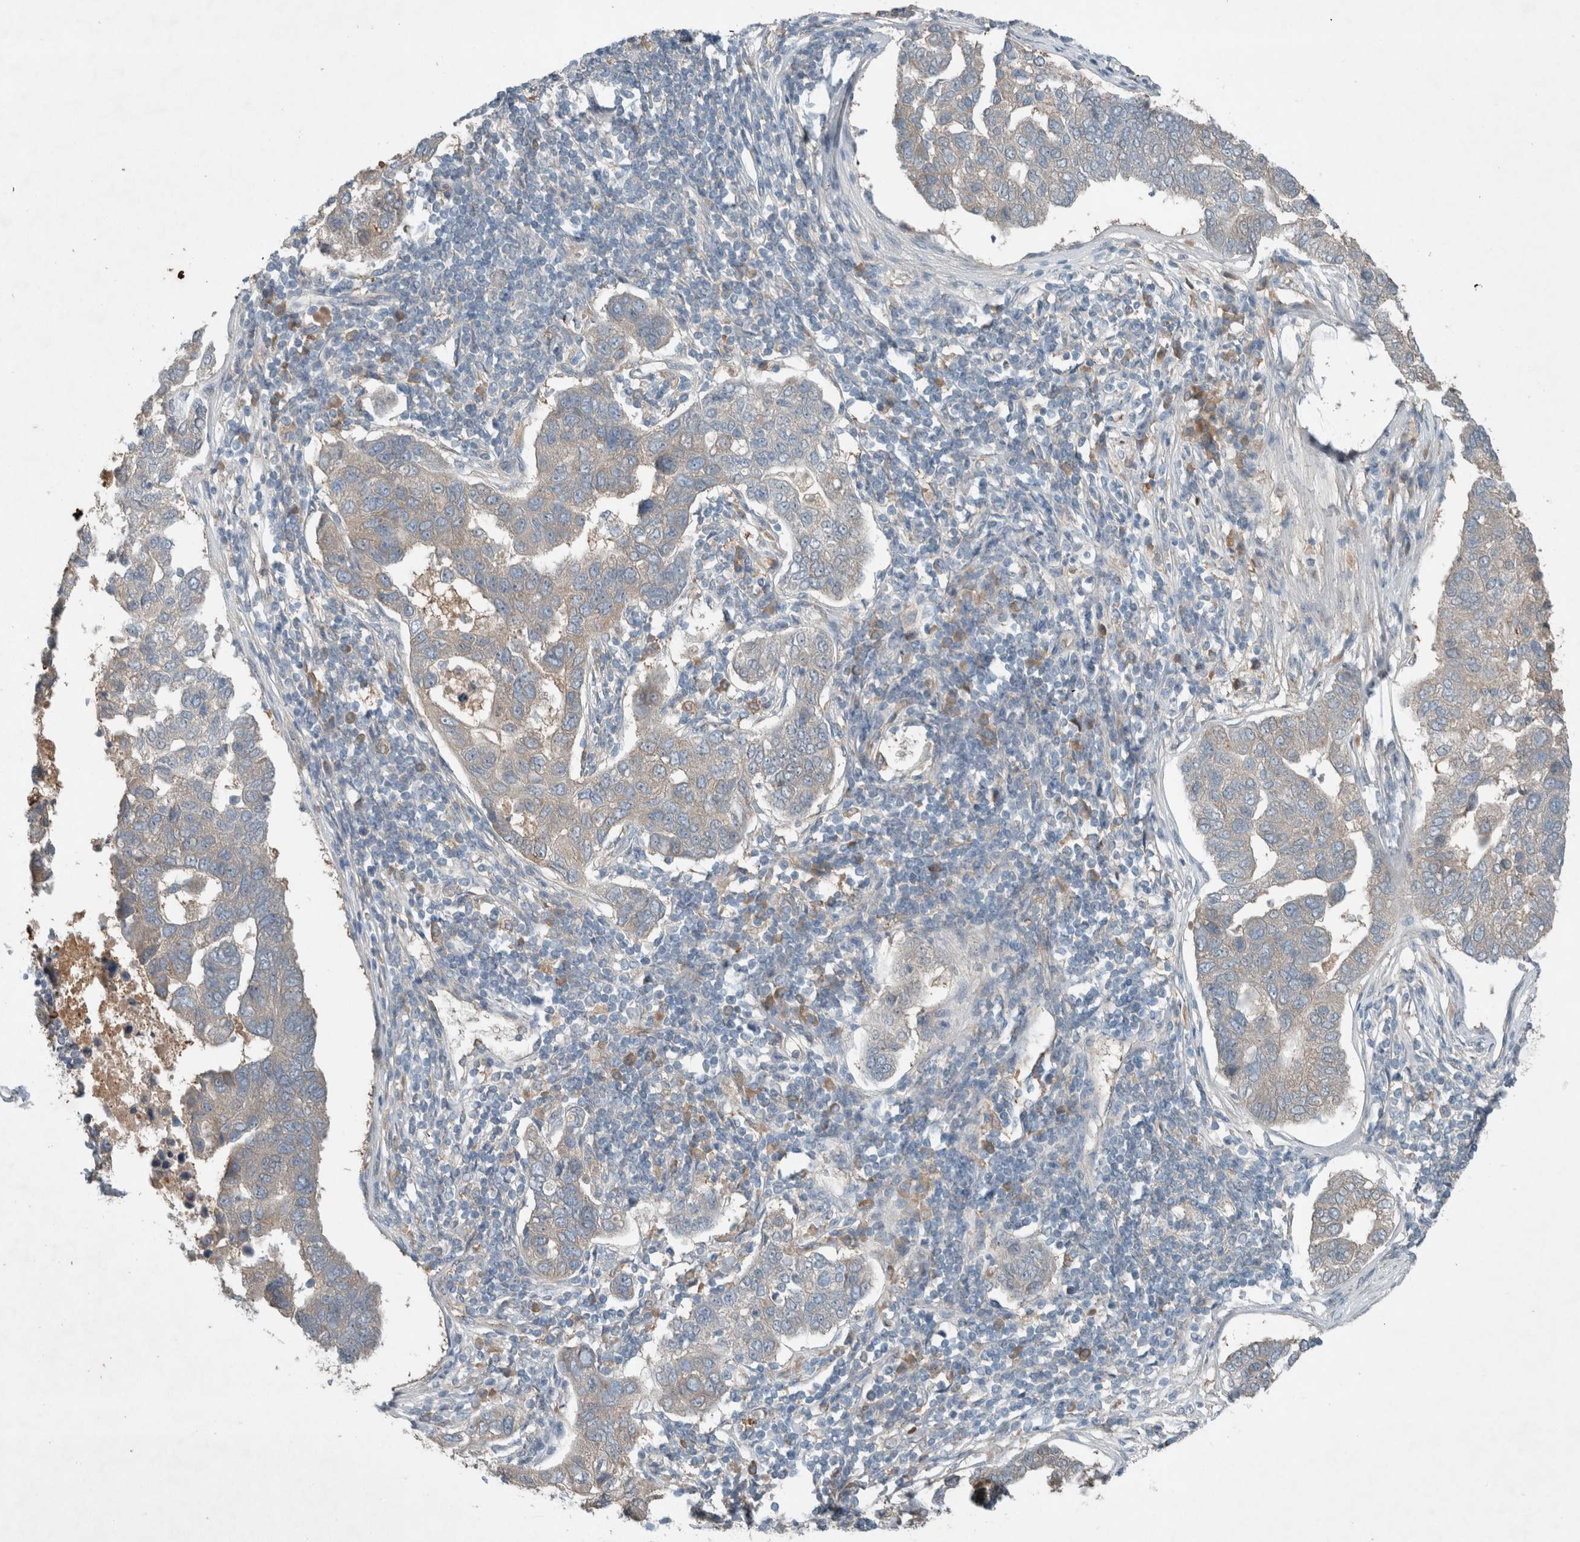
{"staining": {"intensity": "negative", "quantity": "none", "location": "none"}, "tissue": "pancreatic cancer", "cell_type": "Tumor cells", "image_type": "cancer", "snomed": [{"axis": "morphology", "description": "Adenocarcinoma, NOS"}, {"axis": "topography", "description": "Pancreas"}], "caption": "The immunohistochemistry histopathology image has no significant expression in tumor cells of adenocarcinoma (pancreatic) tissue.", "gene": "RALGDS", "patient": {"sex": "female", "age": 61}}